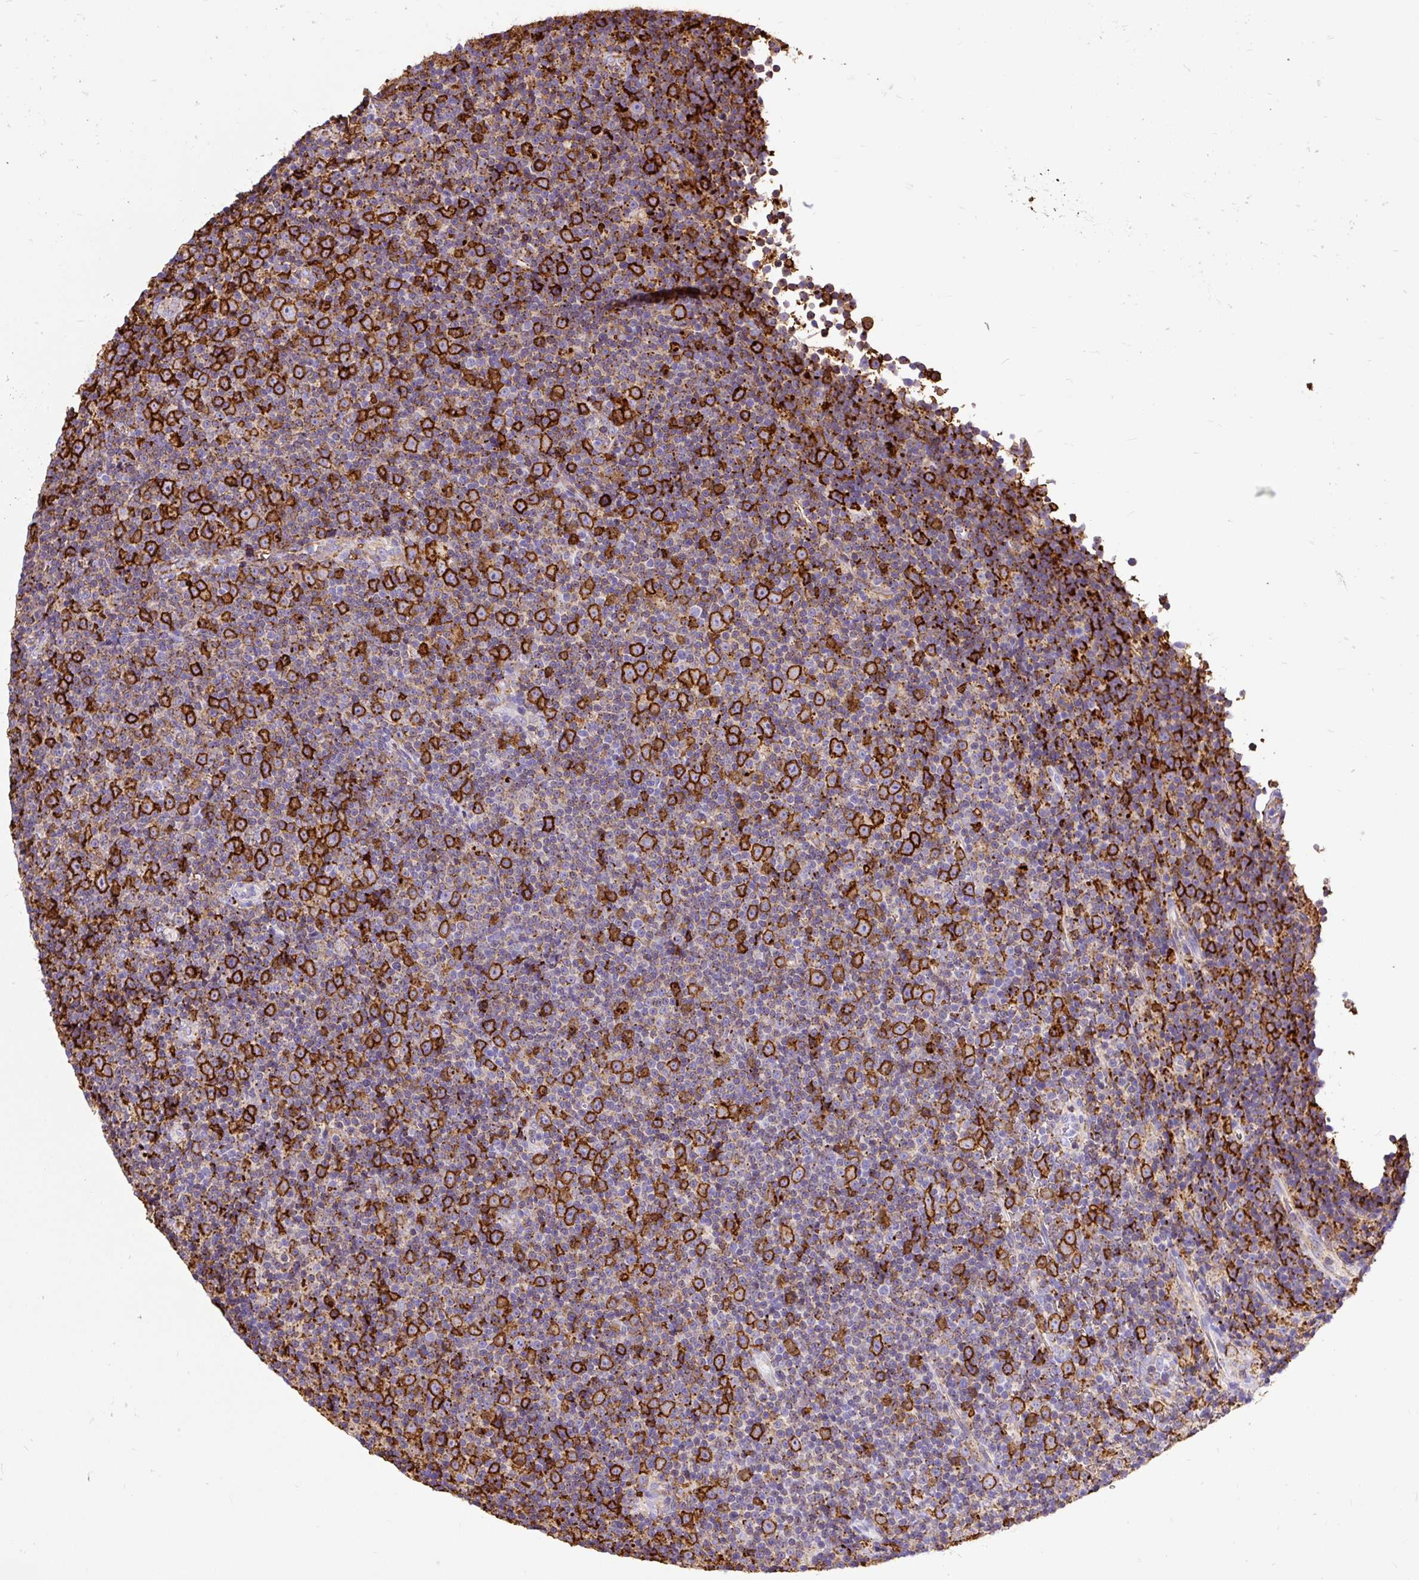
{"staining": {"intensity": "strong", "quantity": "25%-75%", "location": "cytoplasmic/membranous"}, "tissue": "lymphoma", "cell_type": "Tumor cells", "image_type": "cancer", "snomed": [{"axis": "morphology", "description": "Malignant lymphoma, non-Hodgkin's type, Low grade"}, {"axis": "topography", "description": "Lymph node"}], "caption": "Lymphoma stained with immunohistochemistry (IHC) shows strong cytoplasmic/membranous staining in about 25%-75% of tumor cells.", "gene": "HLA-DRA", "patient": {"sex": "female", "age": 67}}